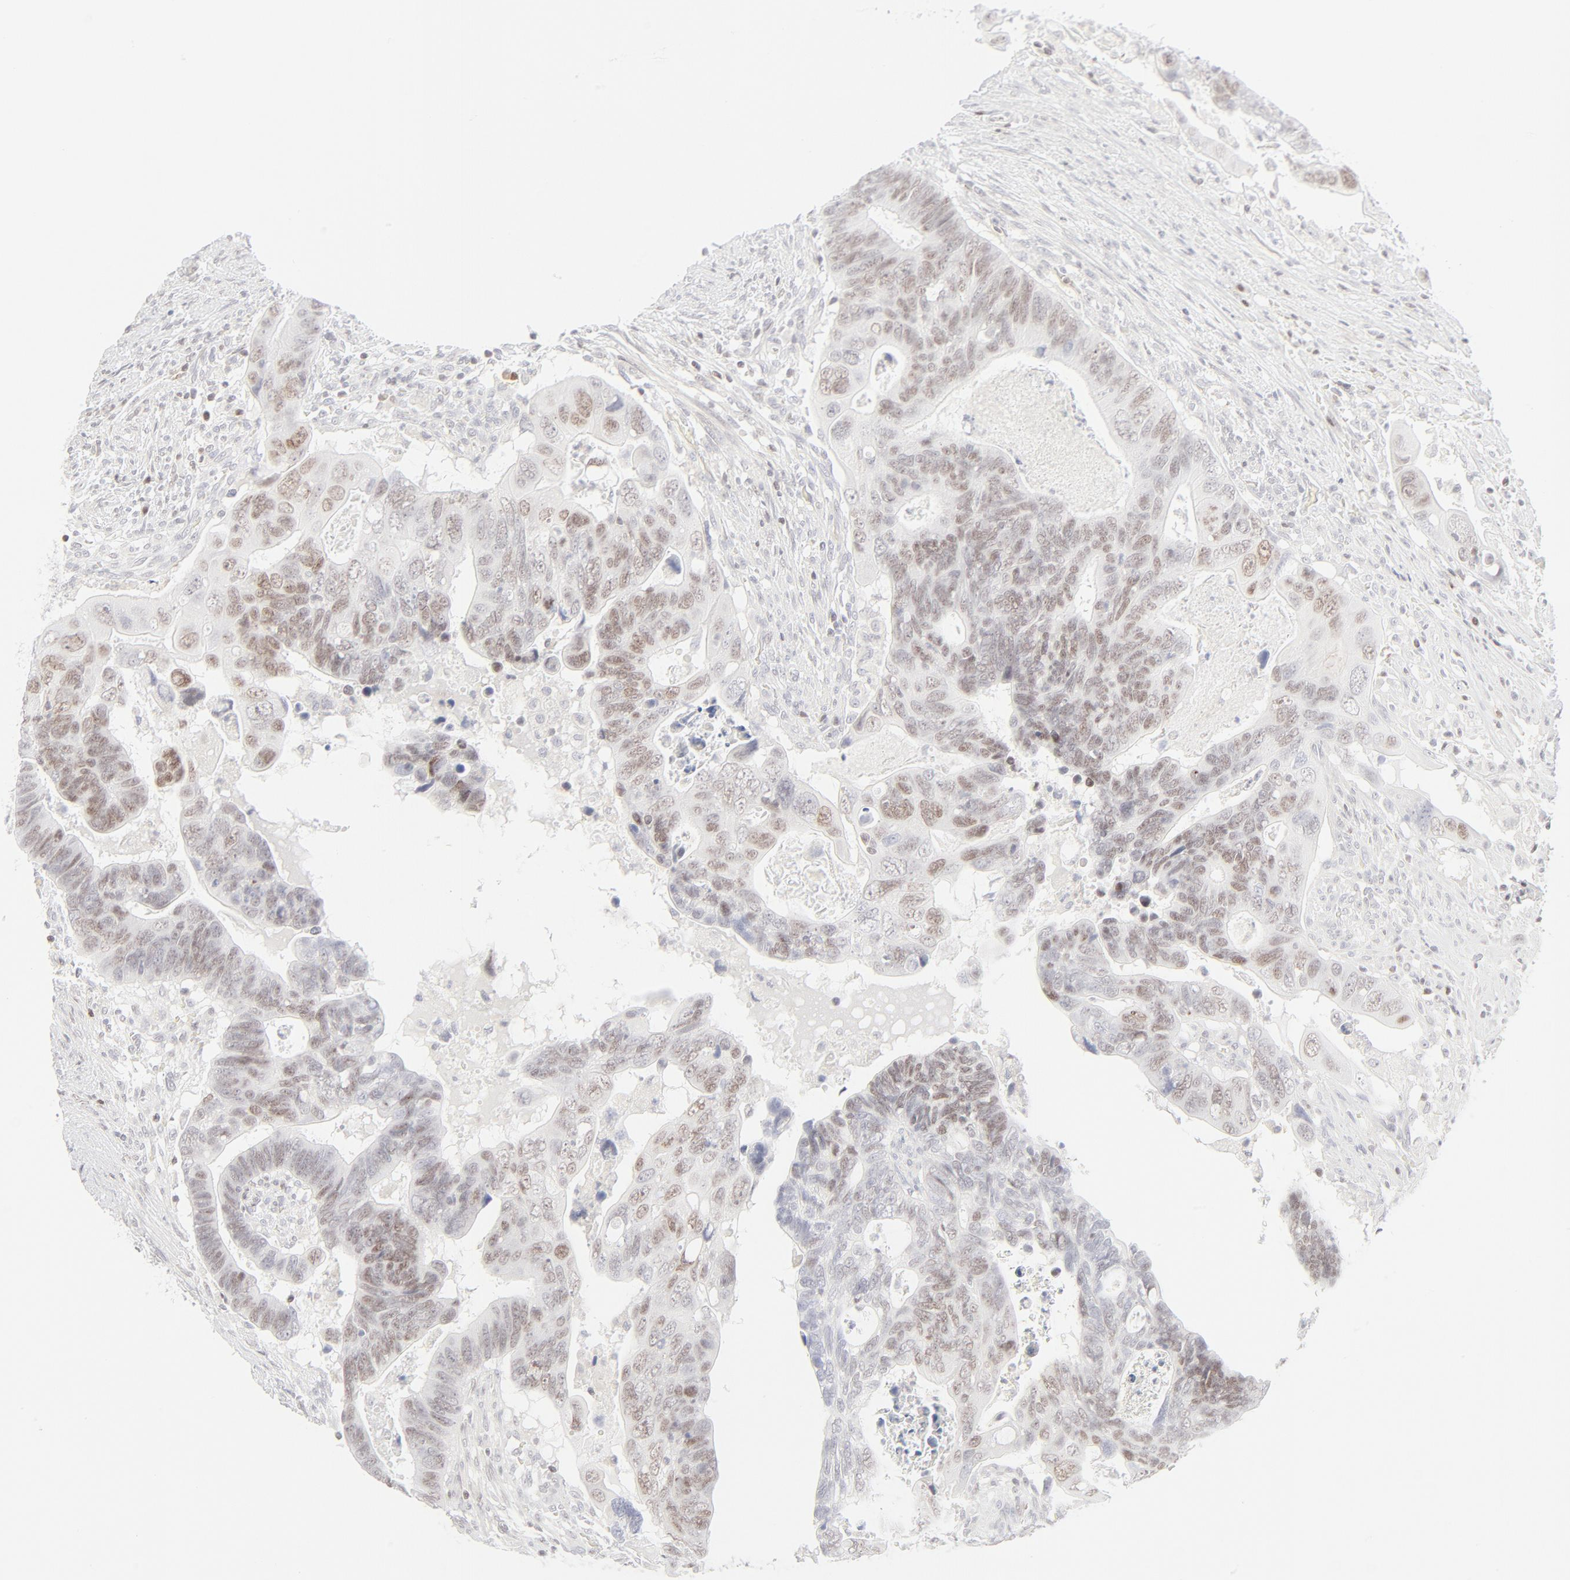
{"staining": {"intensity": "moderate", "quantity": "25%-75%", "location": "nuclear"}, "tissue": "colorectal cancer", "cell_type": "Tumor cells", "image_type": "cancer", "snomed": [{"axis": "morphology", "description": "Adenocarcinoma, NOS"}, {"axis": "topography", "description": "Rectum"}], "caption": "This micrograph reveals colorectal cancer (adenocarcinoma) stained with immunohistochemistry to label a protein in brown. The nuclear of tumor cells show moderate positivity for the protein. Nuclei are counter-stained blue.", "gene": "PRKCB", "patient": {"sex": "male", "age": 53}}